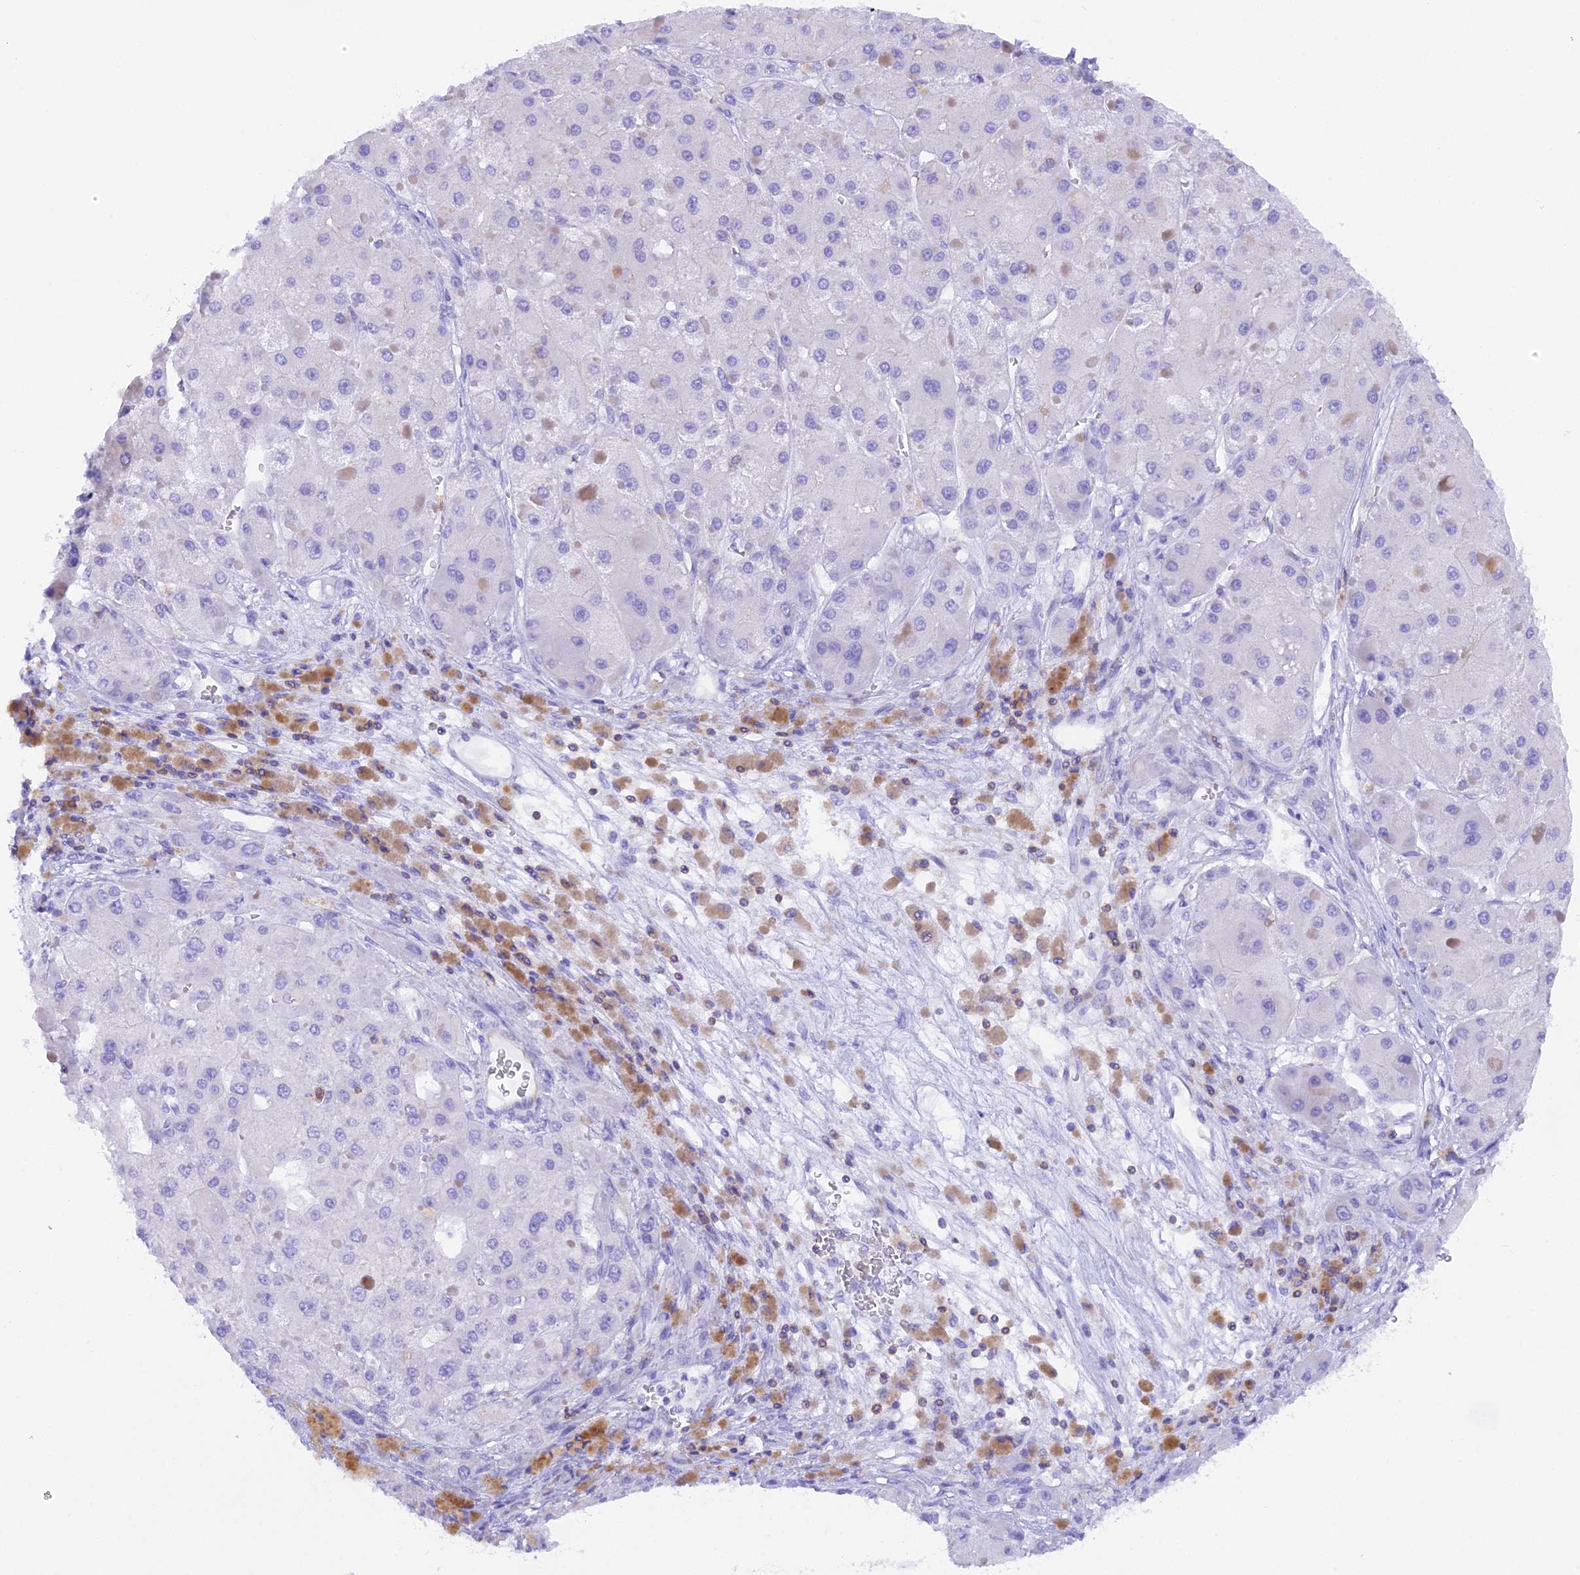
{"staining": {"intensity": "negative", "quantity": "none", "location": "none"}, "tissue": "liver cancer", "cell_type": "Tumor cells", "image_type": "cancer", "snomed": [{"axis": "morphology", "description": "Carcinoma, Hepatocellular, NOS"}, {"axis": "topography", "description": "Liver"}], "caption": "Tumor cells show no significant protein positivity in liver cancer. Nuclei are stained in blue.", "gene": "FAM193A", "patient": {"sex": "female", "age": 73}}